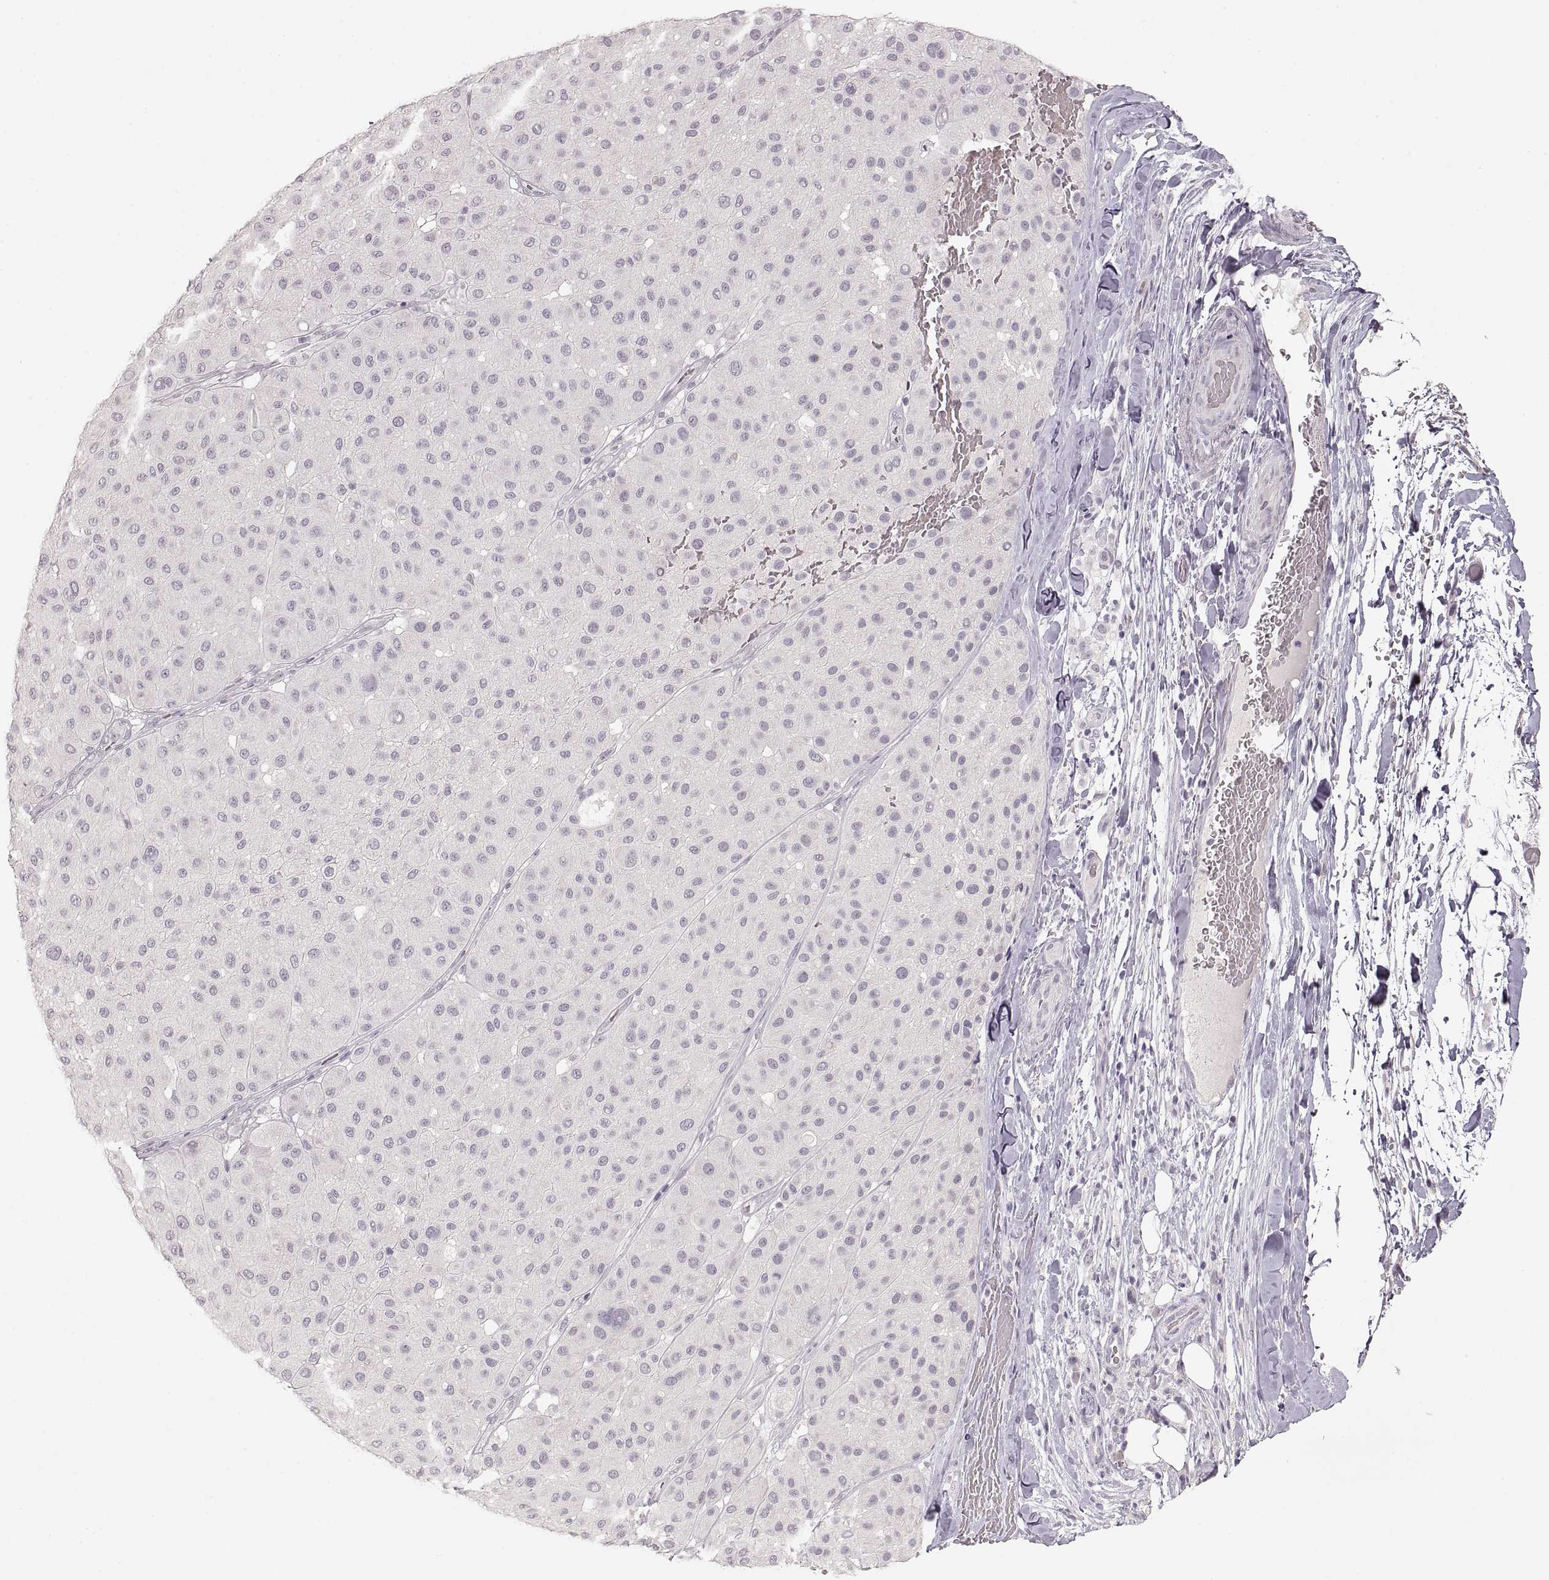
{"staining": {"intensity": "negative", "quantity": "none", "location": "none"}, "tissue": "melanoma", "cell_type": "Tumor cells", "image_type": "cancer", "snomed": [{"axis": "morphology", "description": "Malignant melanoma, Metastatic site"}, {"axis": "topography", "description": "Smooth muscle"}], "caption": "An image of human melanoma is negative for staining in tumor cells.", "gene": "PCSK2", "patient": {"sex": "male", "age": 41}}